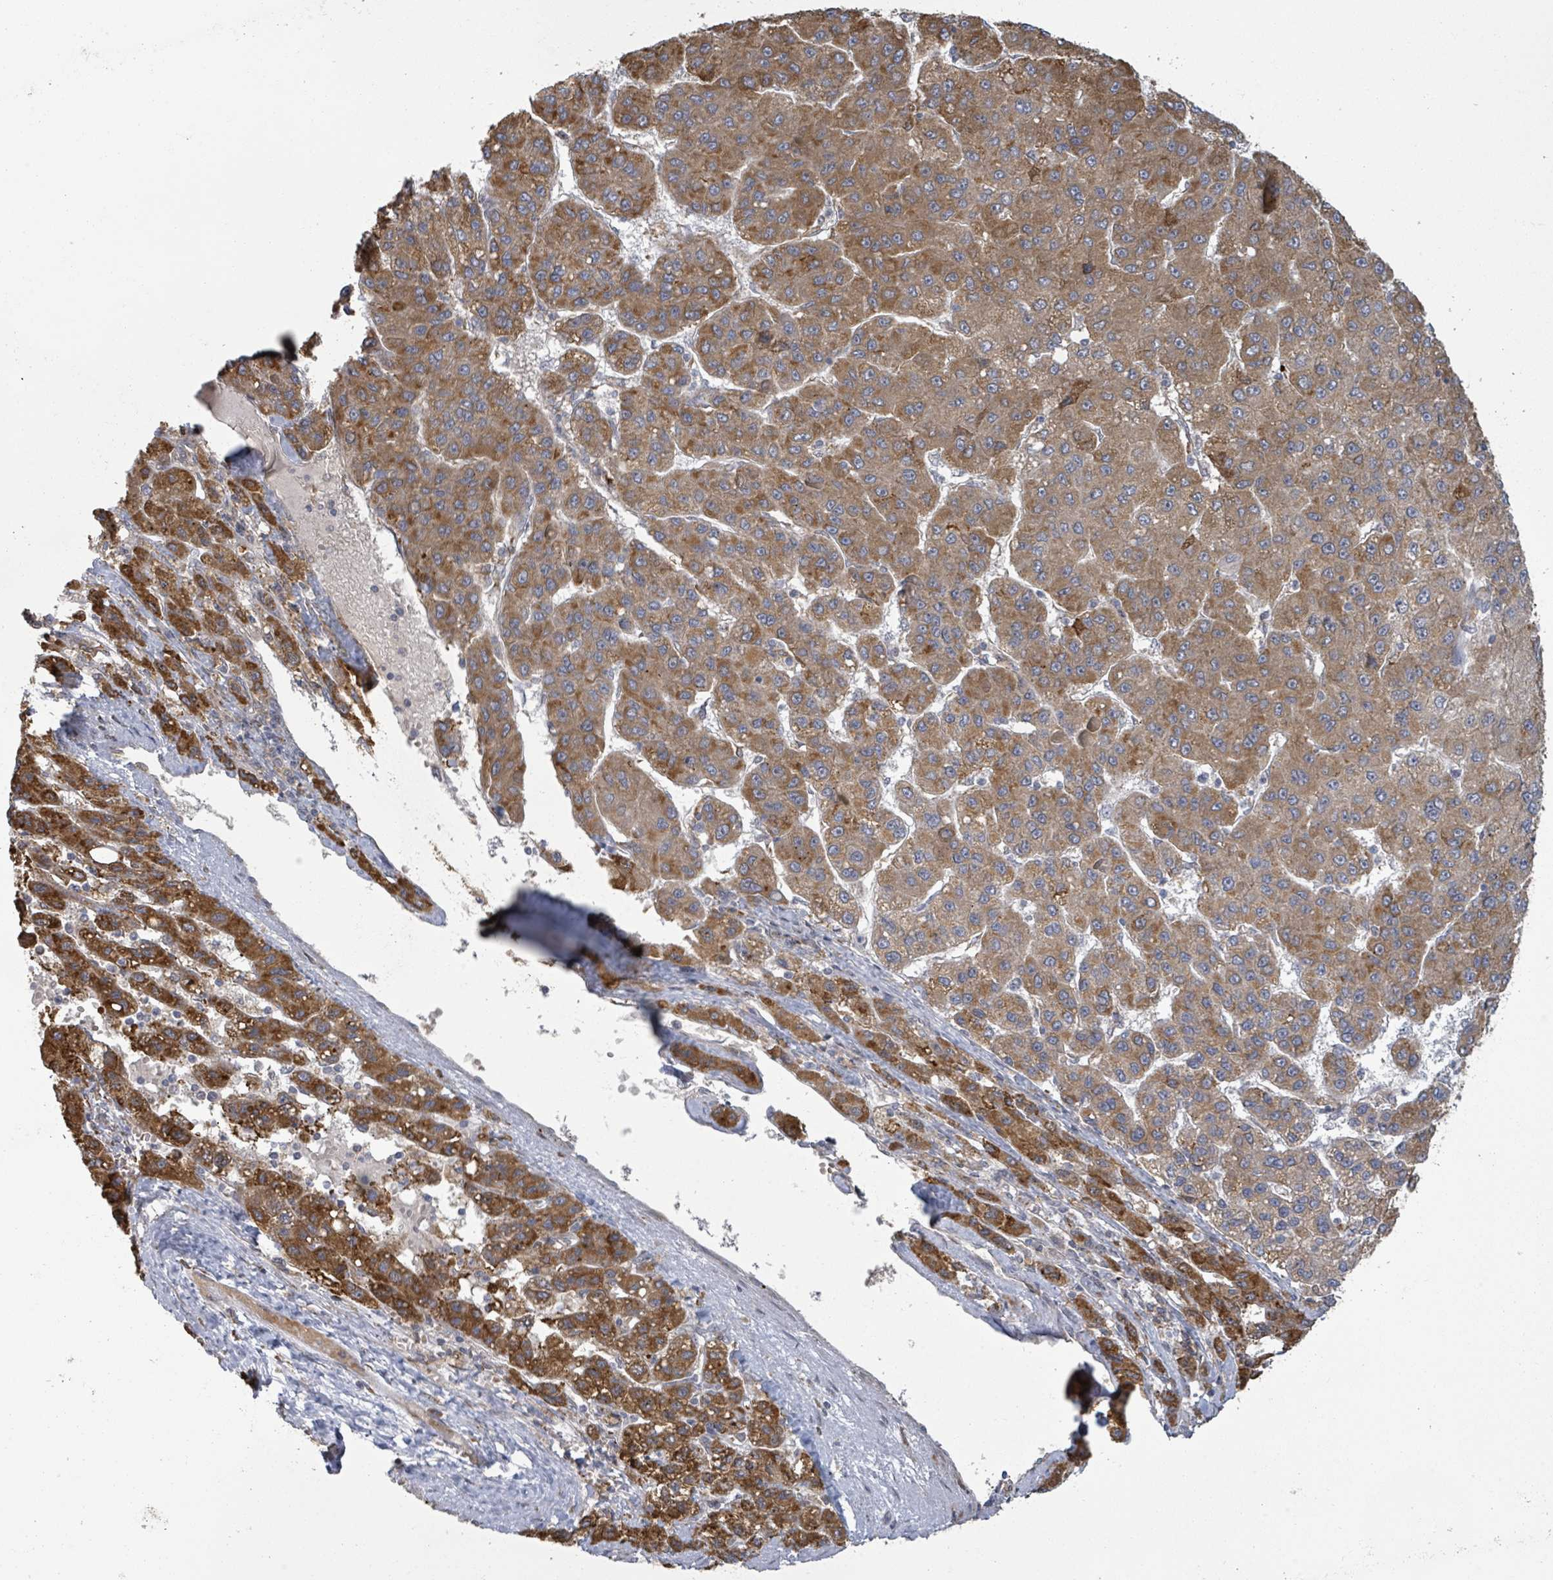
{"staining": {"intensity": "moderate", "quantity": ">75%", "location": "cytoplasmic/membranous"}, "tissue": "liver cancer", "cell_type": "Tumor cells", "image_type": "cancer", "snomed": [{"axis": "morphology", "description": "Carcinoma, Hepatocellular, NOS"}, {"axis": "topography", "description": "Liver"}], "caption": "Immunohistochemical staining of hepatocellular carcinoma (liver) demonstrates medium levels of moderate cytoplasmic/membranous positivity in about >75% of tumor cells. (brown staining indicates protein expression, while blue staining denotes nuclei).", "gene": "SHROOM2", "patient": {"sex": "female", "age": 82}}